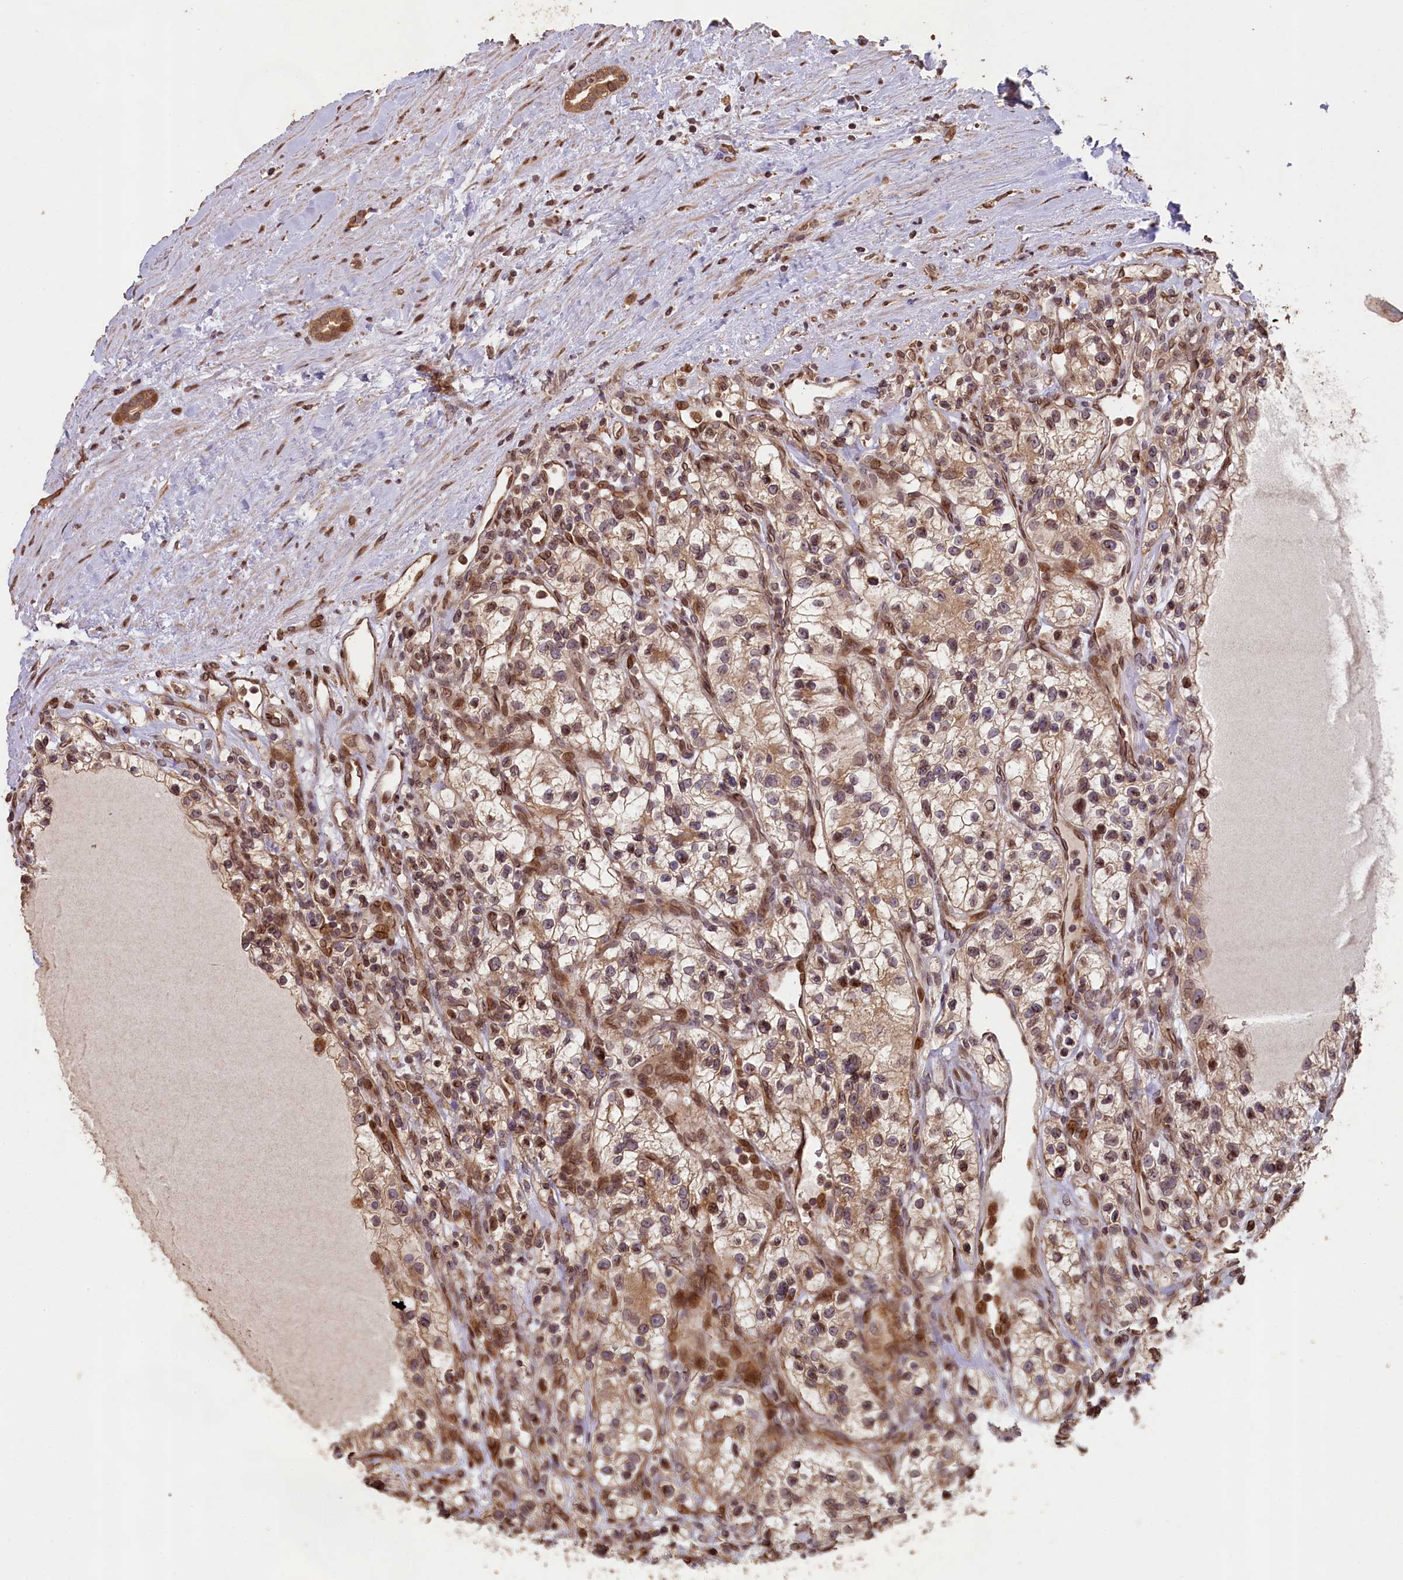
{"staining": {"intensity": "moderate", "quantity": "25%-75%", "location": "cytoplasmic/membranous,nuclear"}, "tissue": "renal cancer", "cell_type": "Tumor cells", "image_type": "cancer", "snomed": [{"axis": "morphology", "description": "Adenocarcinoma, NOS"}, {"axis": "topography", "description": "Kidney"}], "caption": "Approximately 25%-75% of tumor cells in adenocarcinoma (renal) show moderate cytoplasmic/membranous and nuclear protein expression as visualized by brown immunohistochemical staining.", "gene": "SLC38A7", "patient": {"sex": "female", "age": 57}}